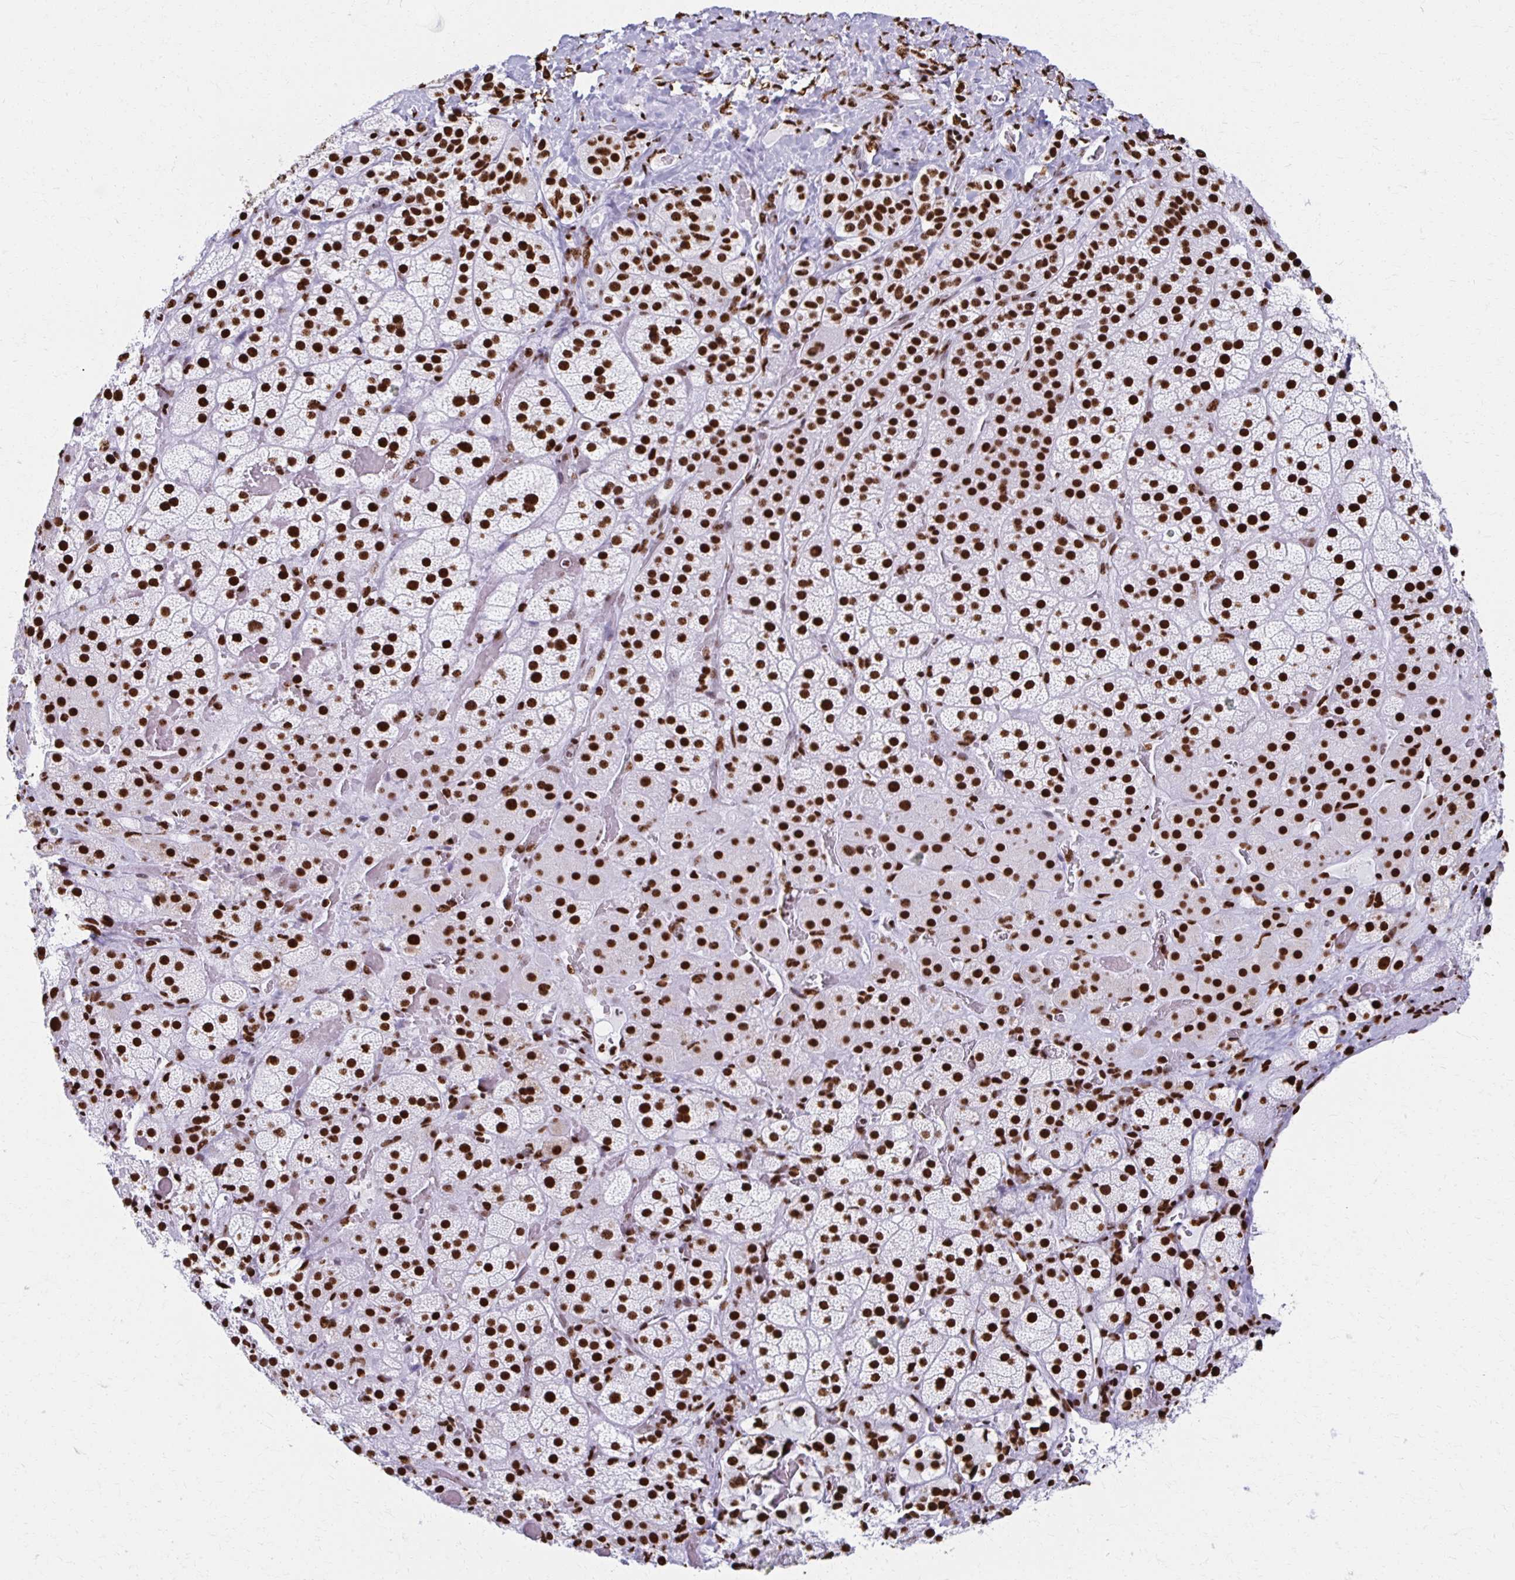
{"staining": {"intensity": "strong", "quantity": ">75%", "location": "nuclear"}, "tissue": "adrenal gland", "cell_type": "Glandular cells", "image_type": "normal", "snomed": [{"axis": "morphology", "description": "Normal tissue, NOS"}, {"axis": "topography", "description": "Adrenal gland"}], "caption": "Immunohistochemical staining of unremarkable adrenal gland exhibits high levels of strong nuclear staining in approximately >75% of glandular cells. The staining is performed using DAB brown chromogen to label protein expression. The nuclei are counter-stained blue using hematoxylin.", "gene": "NONO", "patient": {"sex": "male", "age": 57}}